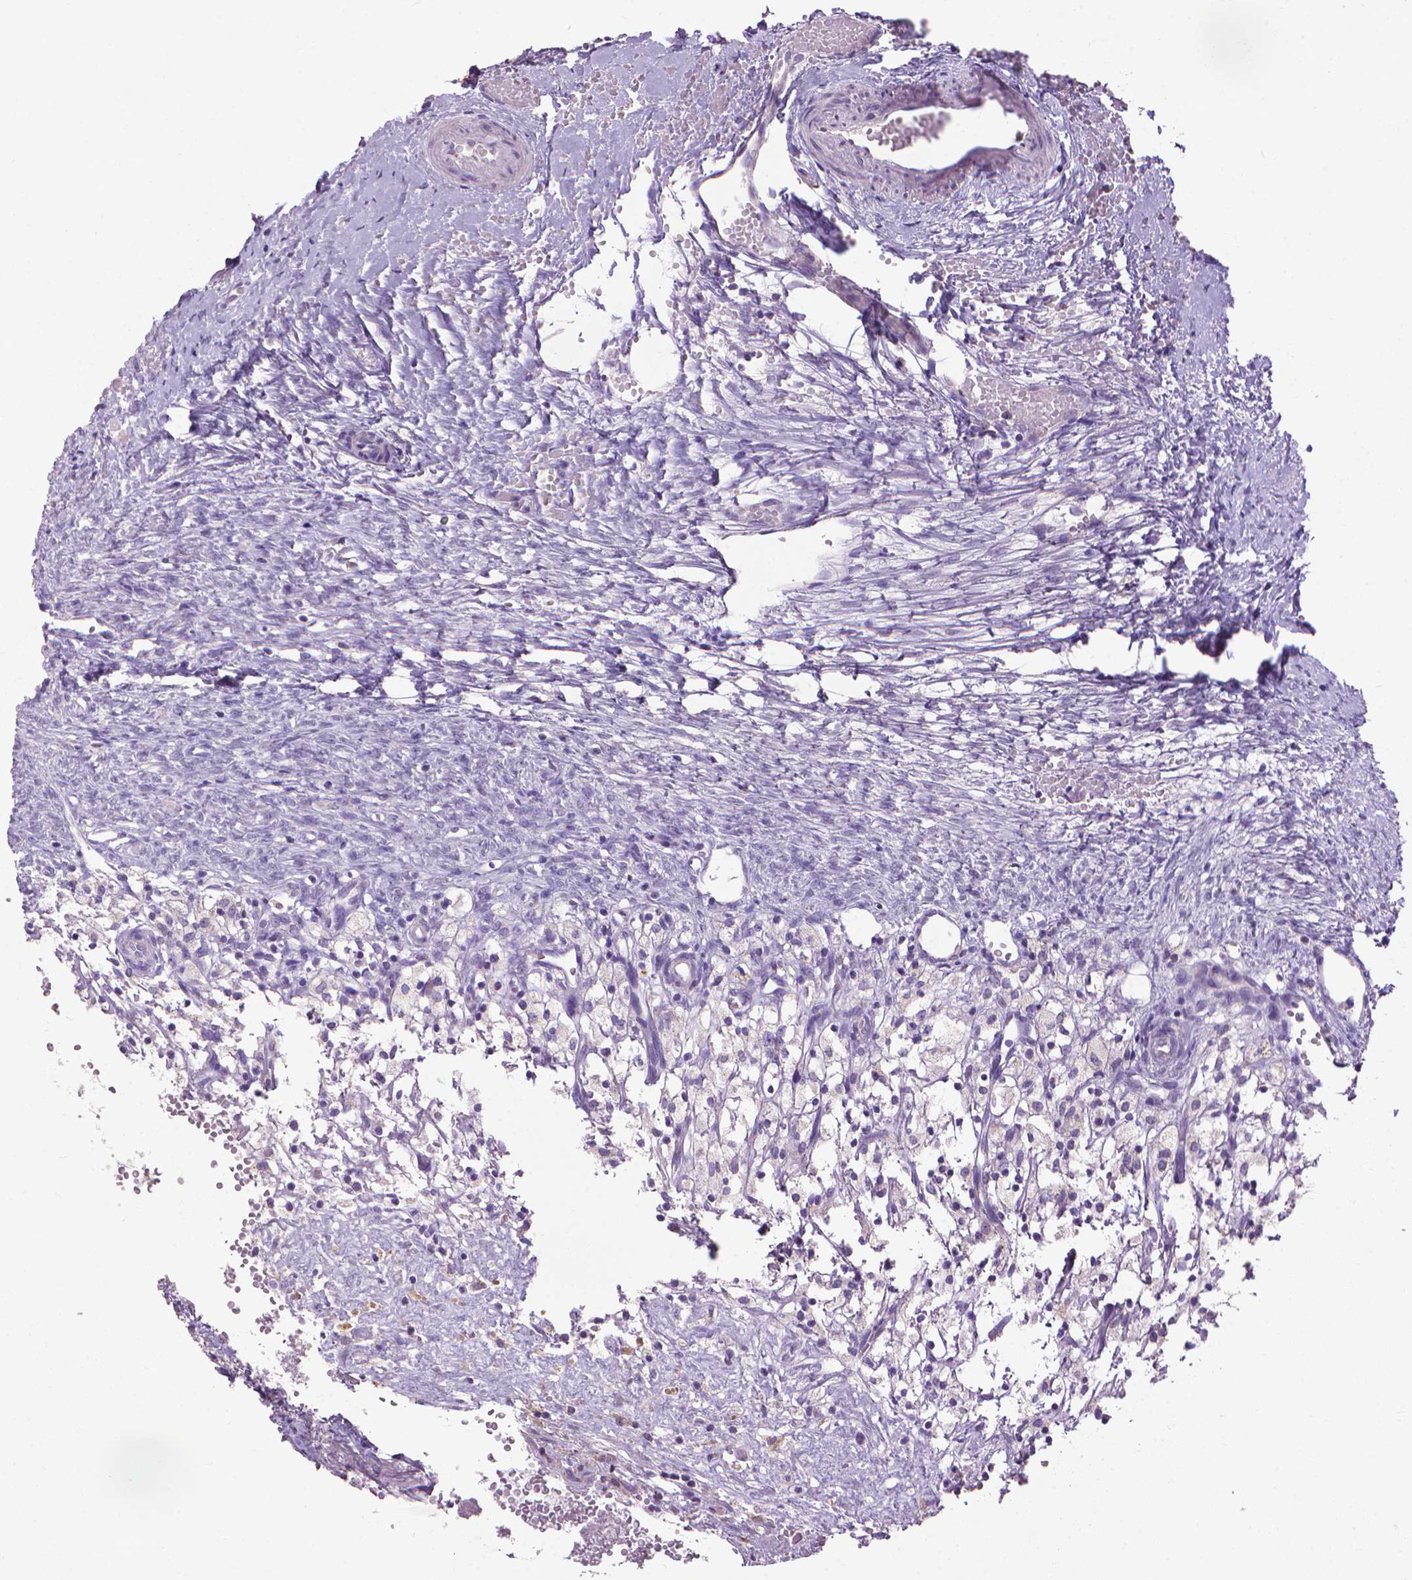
{"staining": {"intensity": "negative", "quantity": "none", "location": "none"}, "tissue": "ovary", "cell_type": "Follicle cells", "image_type": "normal", "snomed": [{"axis": "morphology", "description": "Normal tissue, NOS"}, {"axis": "topography", "description": "Ovary"}], "caption": "A micrograph of human ovary is negative for staining in follicle cells. (Stains: DAB immunohistochemistry with hematoxylin counter stain, Microscopy: brightfield microscopy at high magnification).", "gene": "VDAC1", "patient": {"sex": "female", "age": 46}}